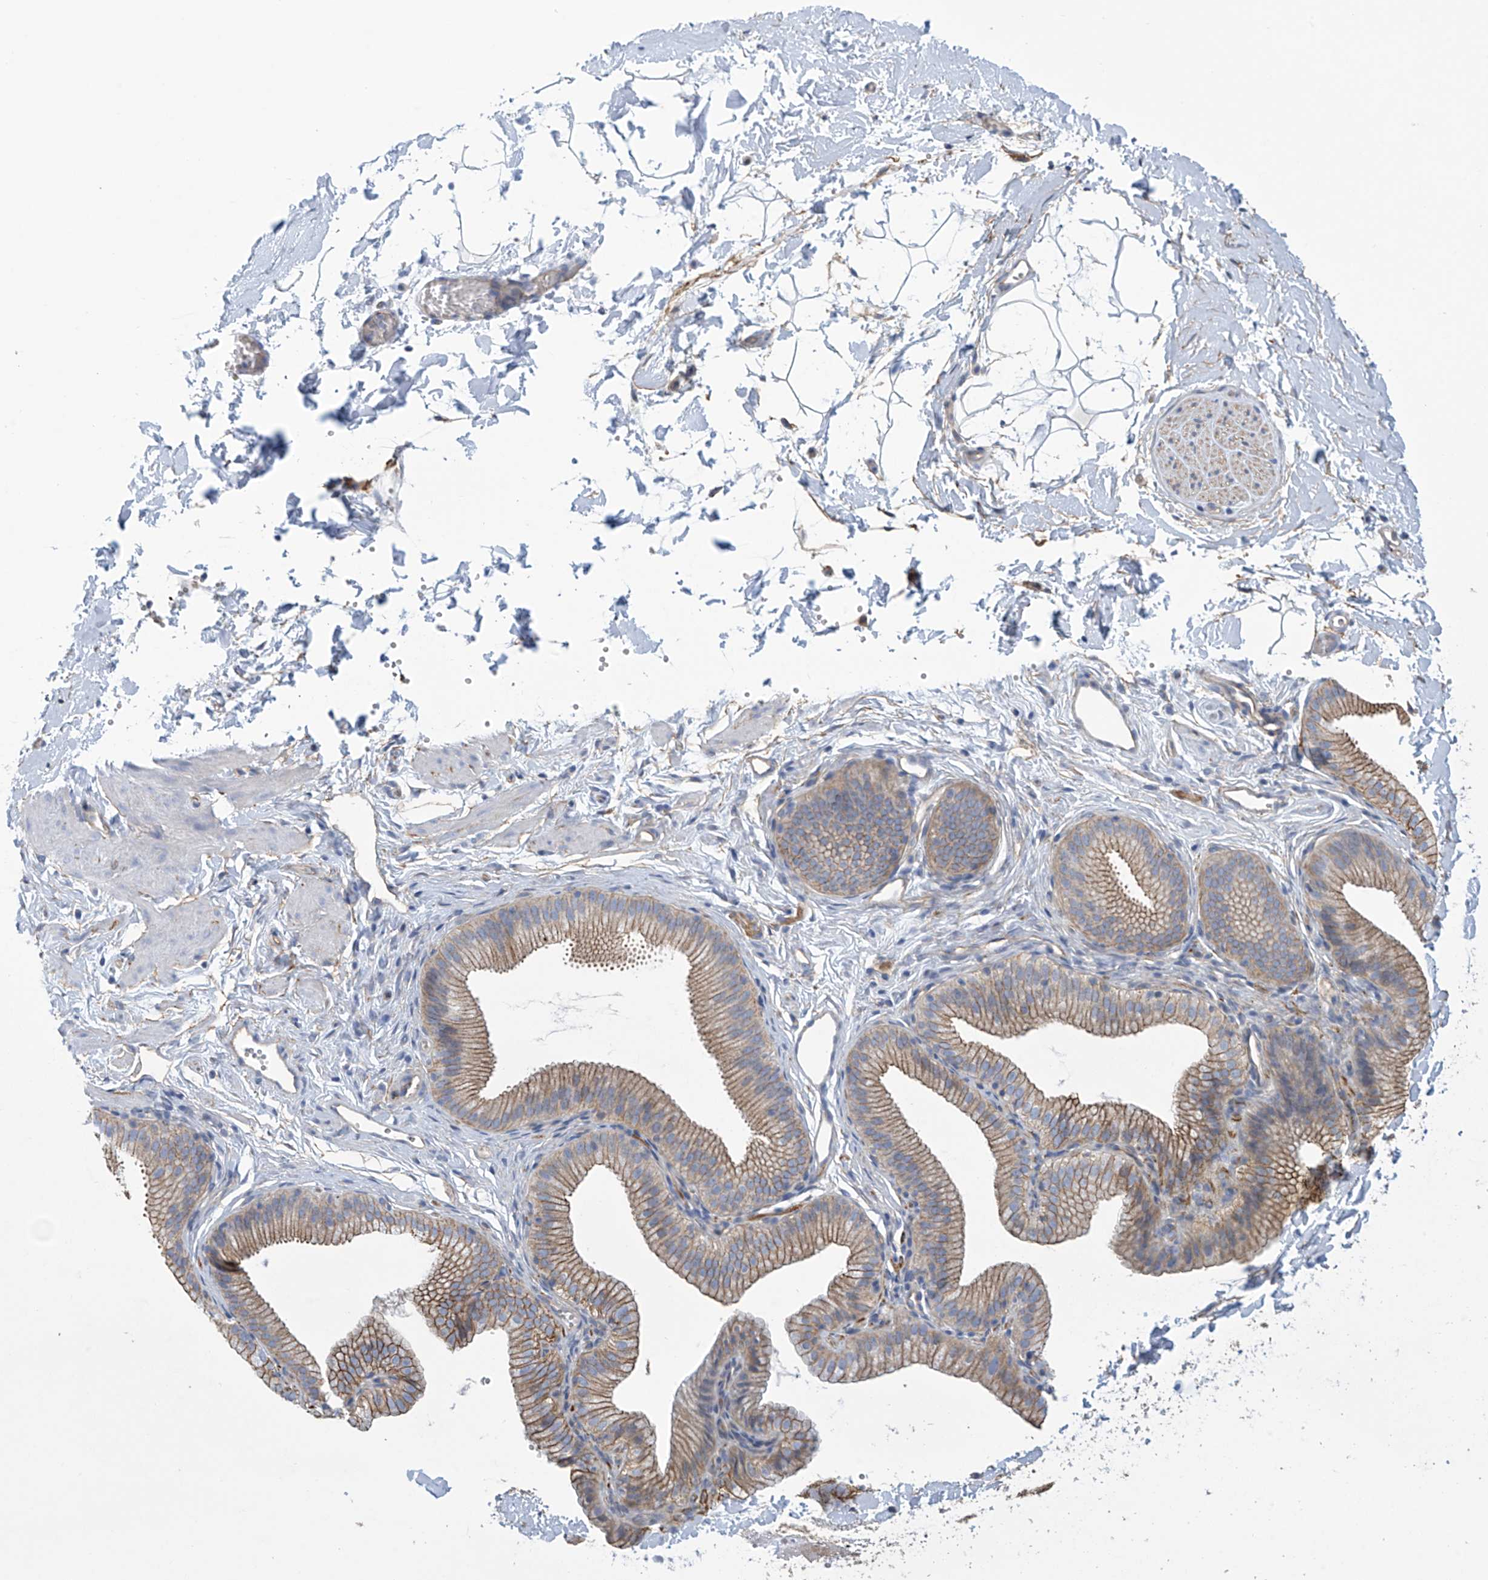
{"staining": {"intensity": "negative", "quantity": "none", "location": "none"}, "tissue": "adipose tissue", "cell_type": "Adipocytes", "image_type": "normal", "snomed": [{"axis": "morphology", "description": "Normal tissue, NOS"}, {"axis": "topography", "description": "Gallbladder"}, {"axis": "topography", "description": "Peripheral nerve tissue"}], "caption": "IHC of benign adipose tissue shows no positivity in adipocytes.", "gene": "ABHD13", "patient": {"sex": "male", "age": 38}}